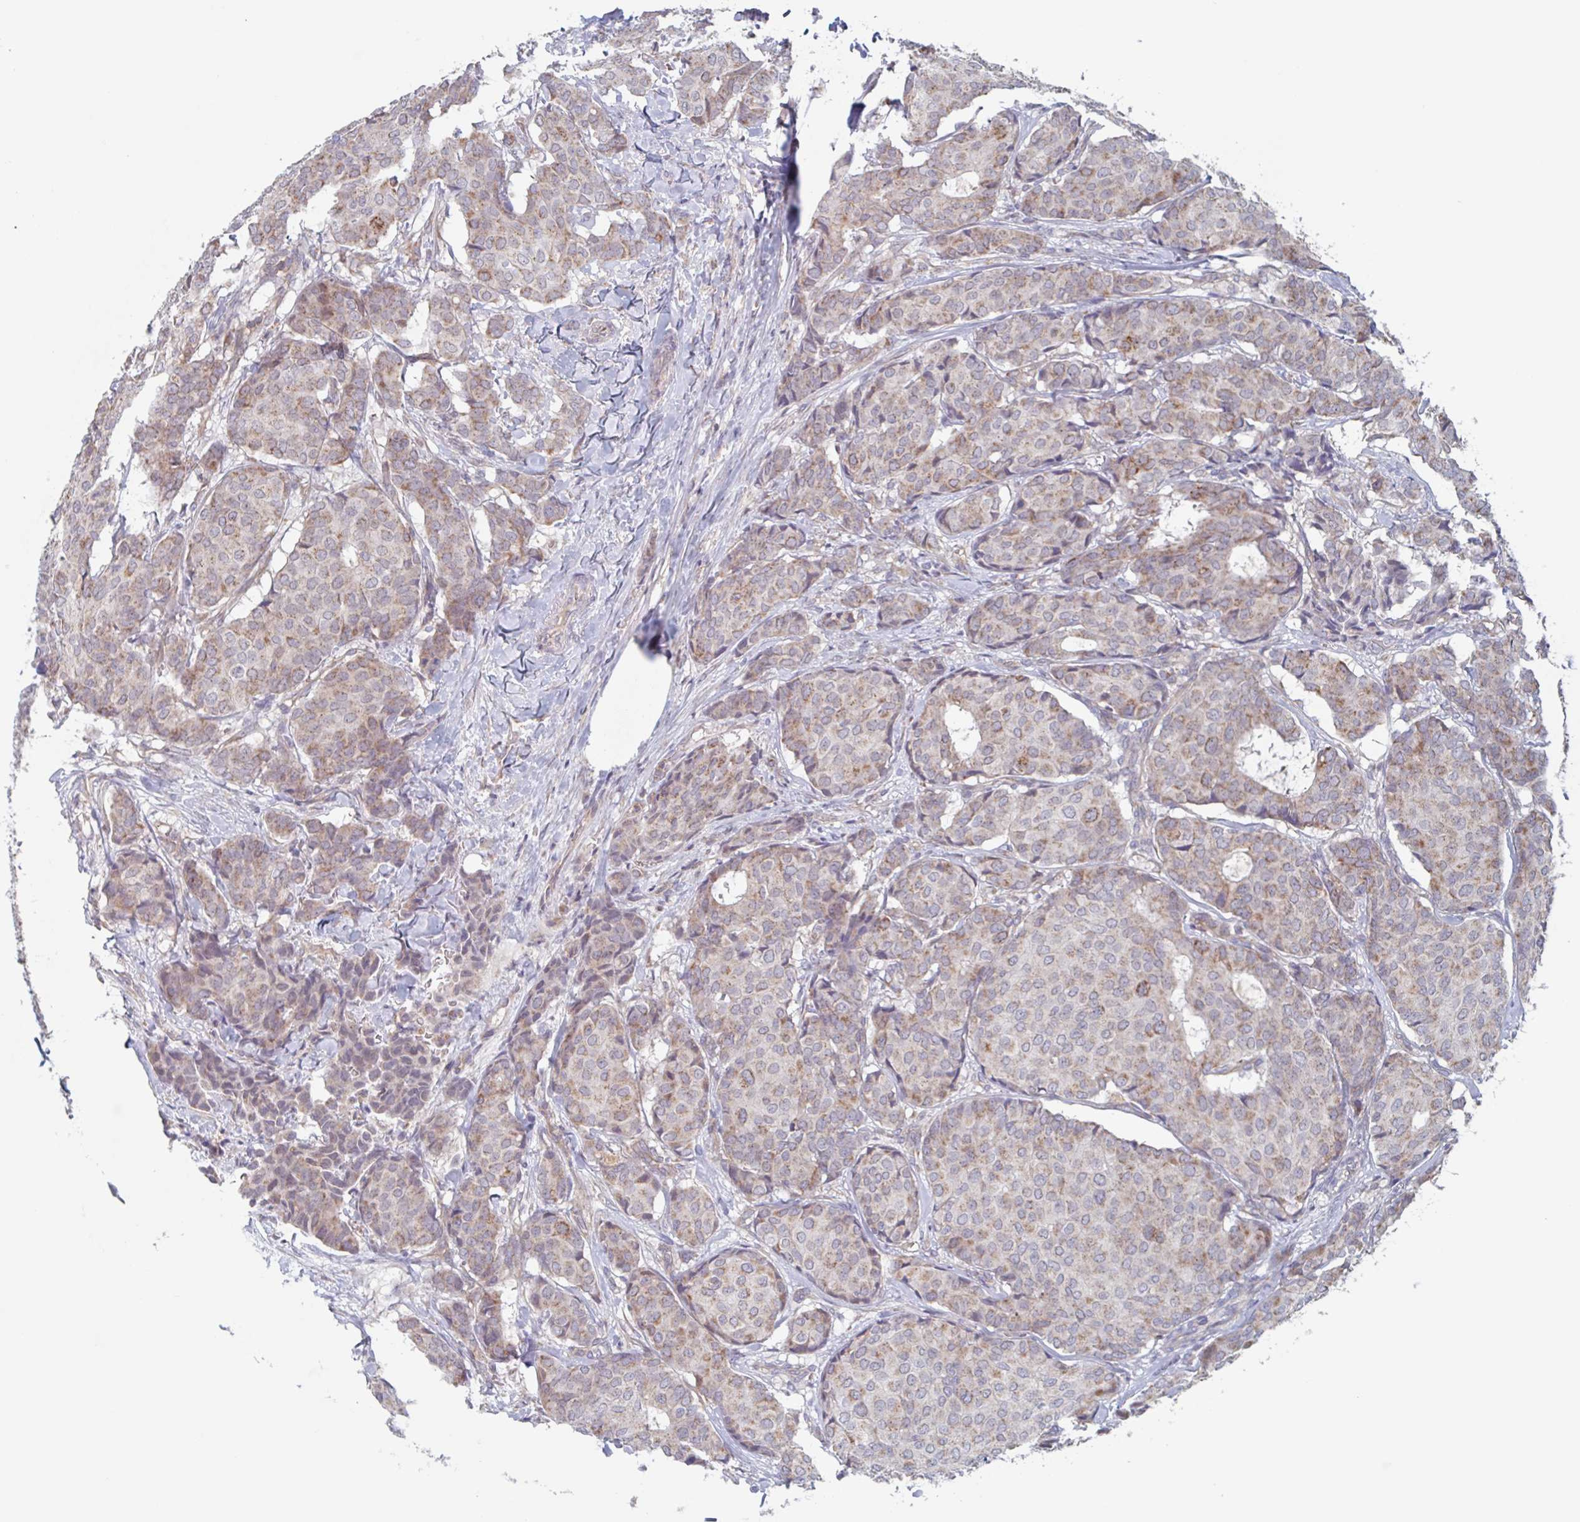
{"staining": {"intensity": "moderate", "quantity": "25%-75%", "location": "cytoplasmic/membranous"}, "tissue": "breast cancer", "cell_type": "Tumor cells", "image_type": "cancer", "snomed": [{"axis": "morphology", "description": "Duct carcinoma"}, {"axis": "topography", "description": "Breast"}], "caption": "Tumor cells show moderate cytoplasmic/membranous expression in approximately 25%-75% of cells in breast cancer.", "gene": "SURF1", "patient": {"sex": "female", "age": 75}}